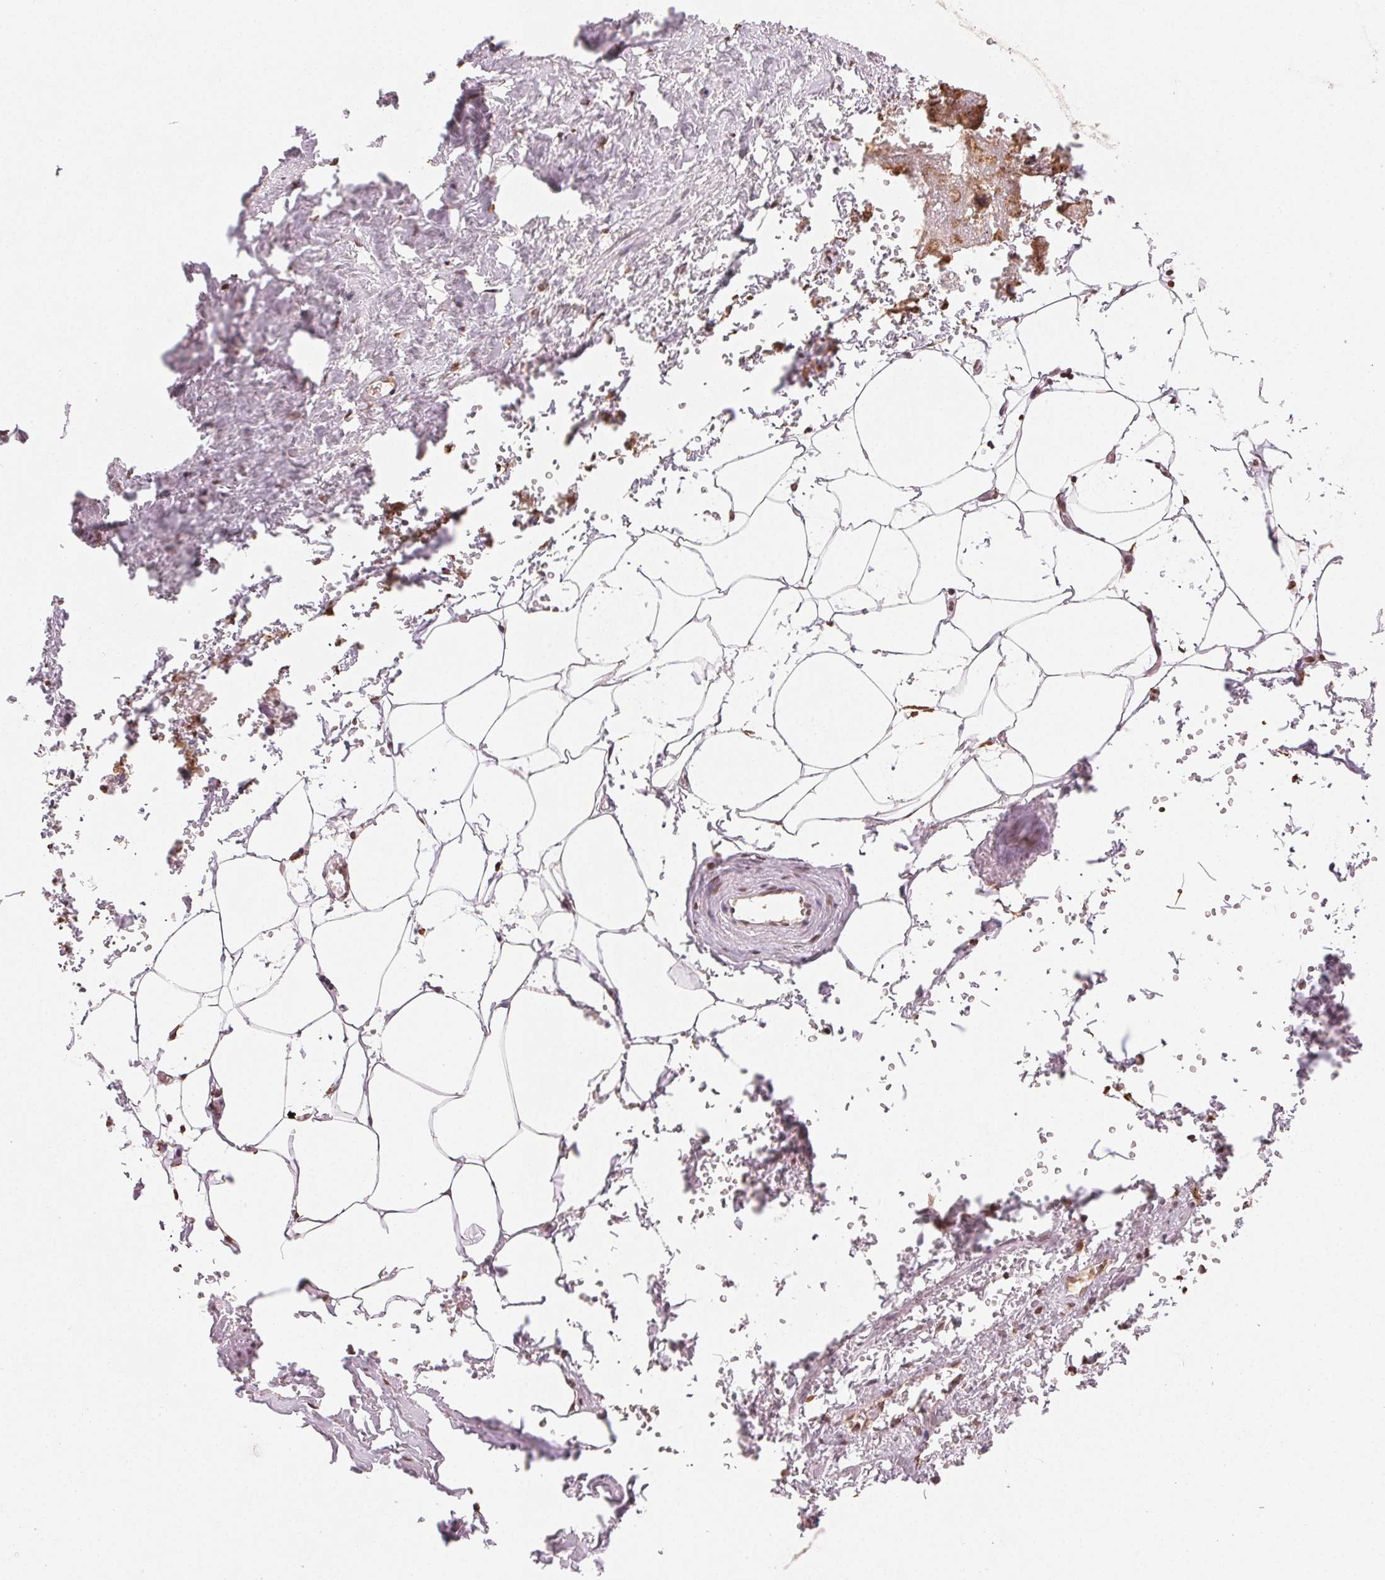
{"staining": {"intensity": "moderate", "quantity": "25%-75%", "location": "nuclear"}, "tissue": "adipose tissue", "cell_type": "Adipocytes", "image_type": "normal", "snomed": [{"axis": "morphology", "description": "Normal tissue, NOS"}, {"axis": "topography", "description": "Prostate"}, {"axis": "topography", "description": "Peripheral nerve tissue"}], "caption": "Adipose tissue stained for a protein exhibits moderate nuclear positivity in adipocytes. (DAB IHC with brightfield microscopy, high magnification).", "gene": "TBP", "patient": {"sex": "male", "age": 55}}